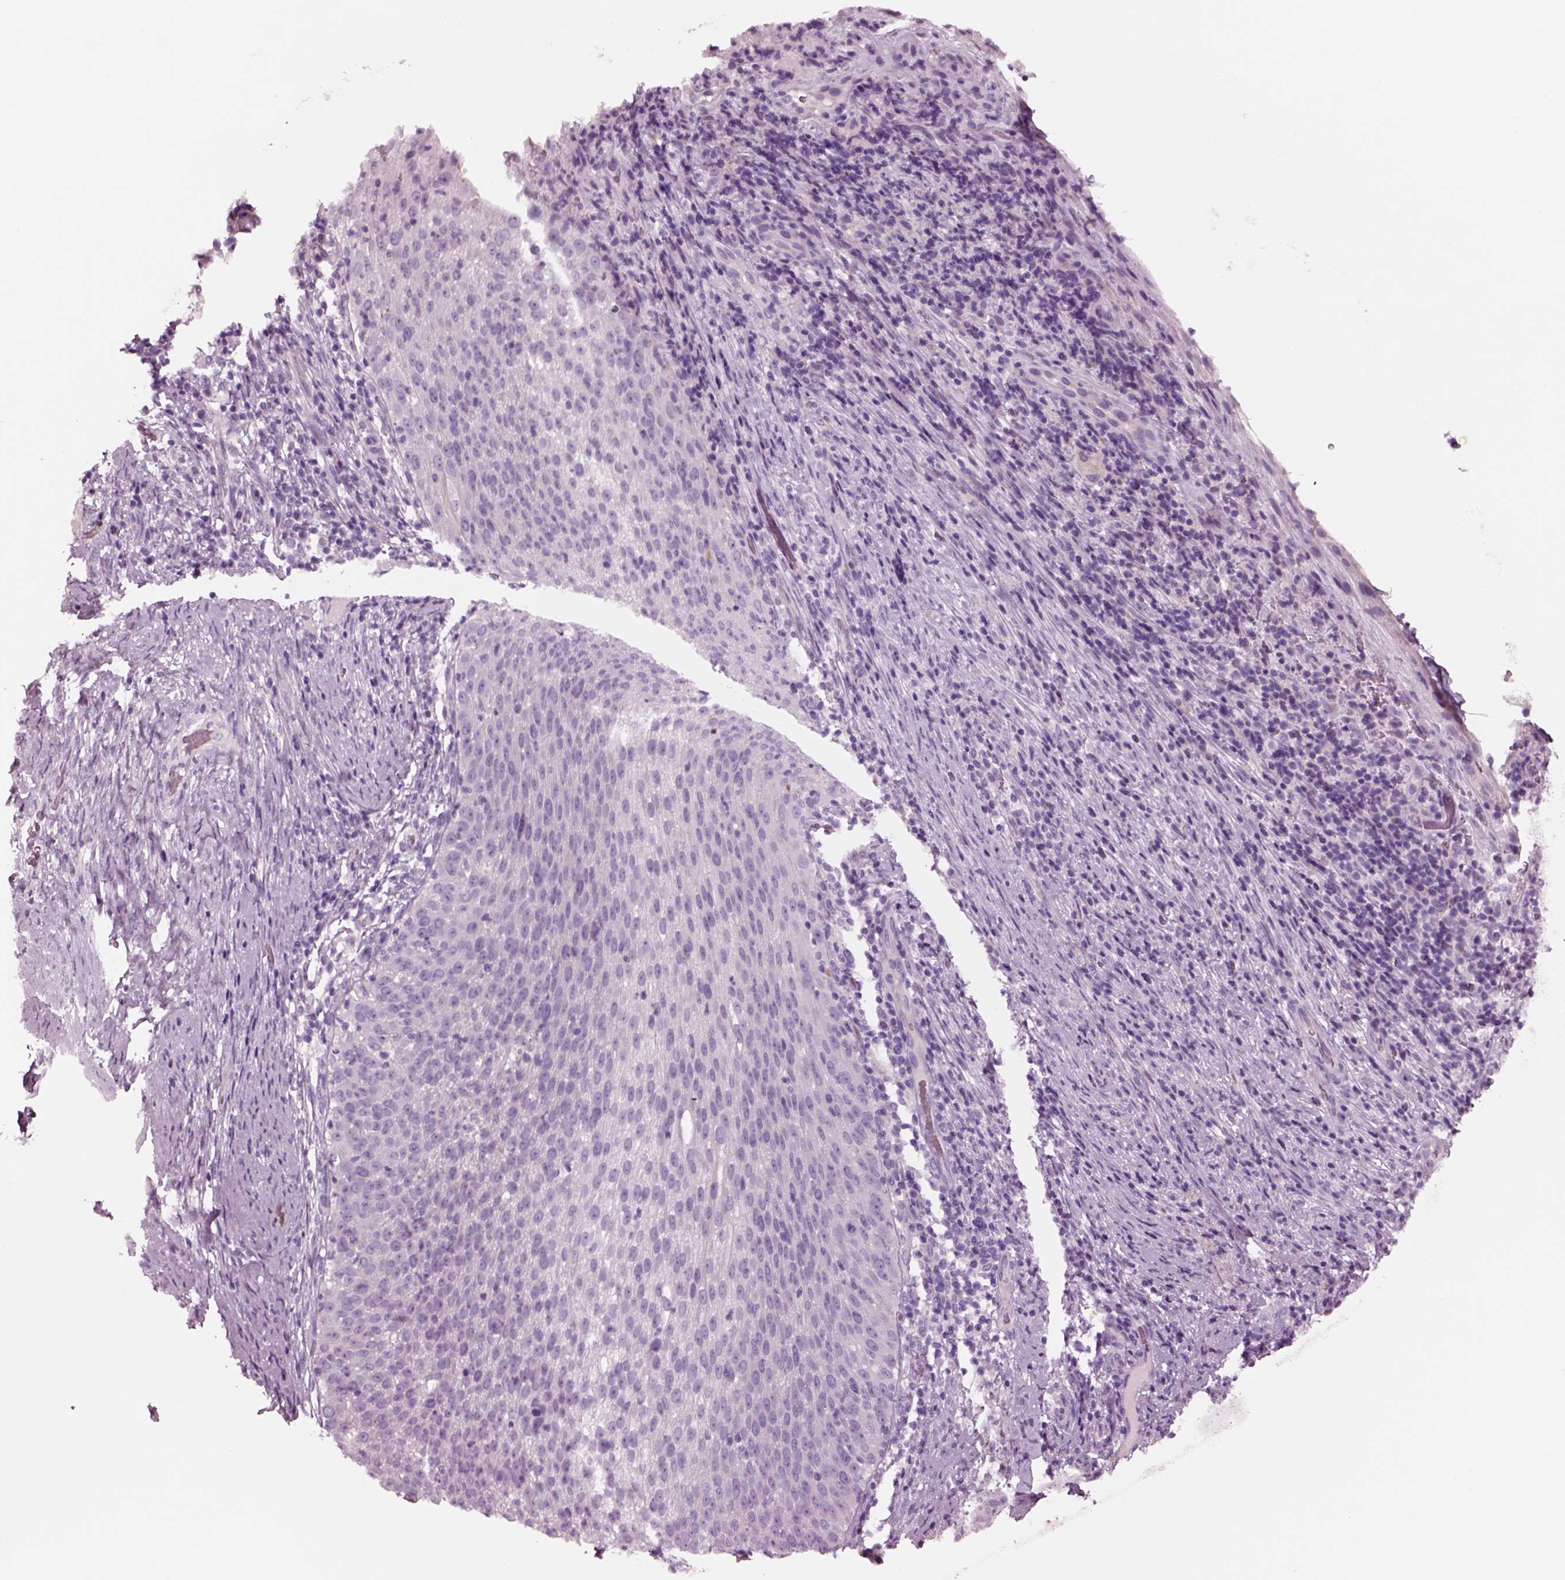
{"staining": {"intensity": "negative", "quantity": "none", "location": "none"}, "tissue": "cervical cancer", "cell_type": "Tumor cells", "image_type": "cancer", "snomed": [{"axis": "morphology", "description": "Squamous cell carcinoma, NOS"}, {"axis": "topography", "description": "Cervix"}], "caption": "There is no significant positivity in tumor cells of cervical cancer. The staining is performed using DAB brown chromogen with nuclei counter-stained in using hematoxylin.", "gene": "NMRK2", "patient": {"sex": "female", "age": 51}}